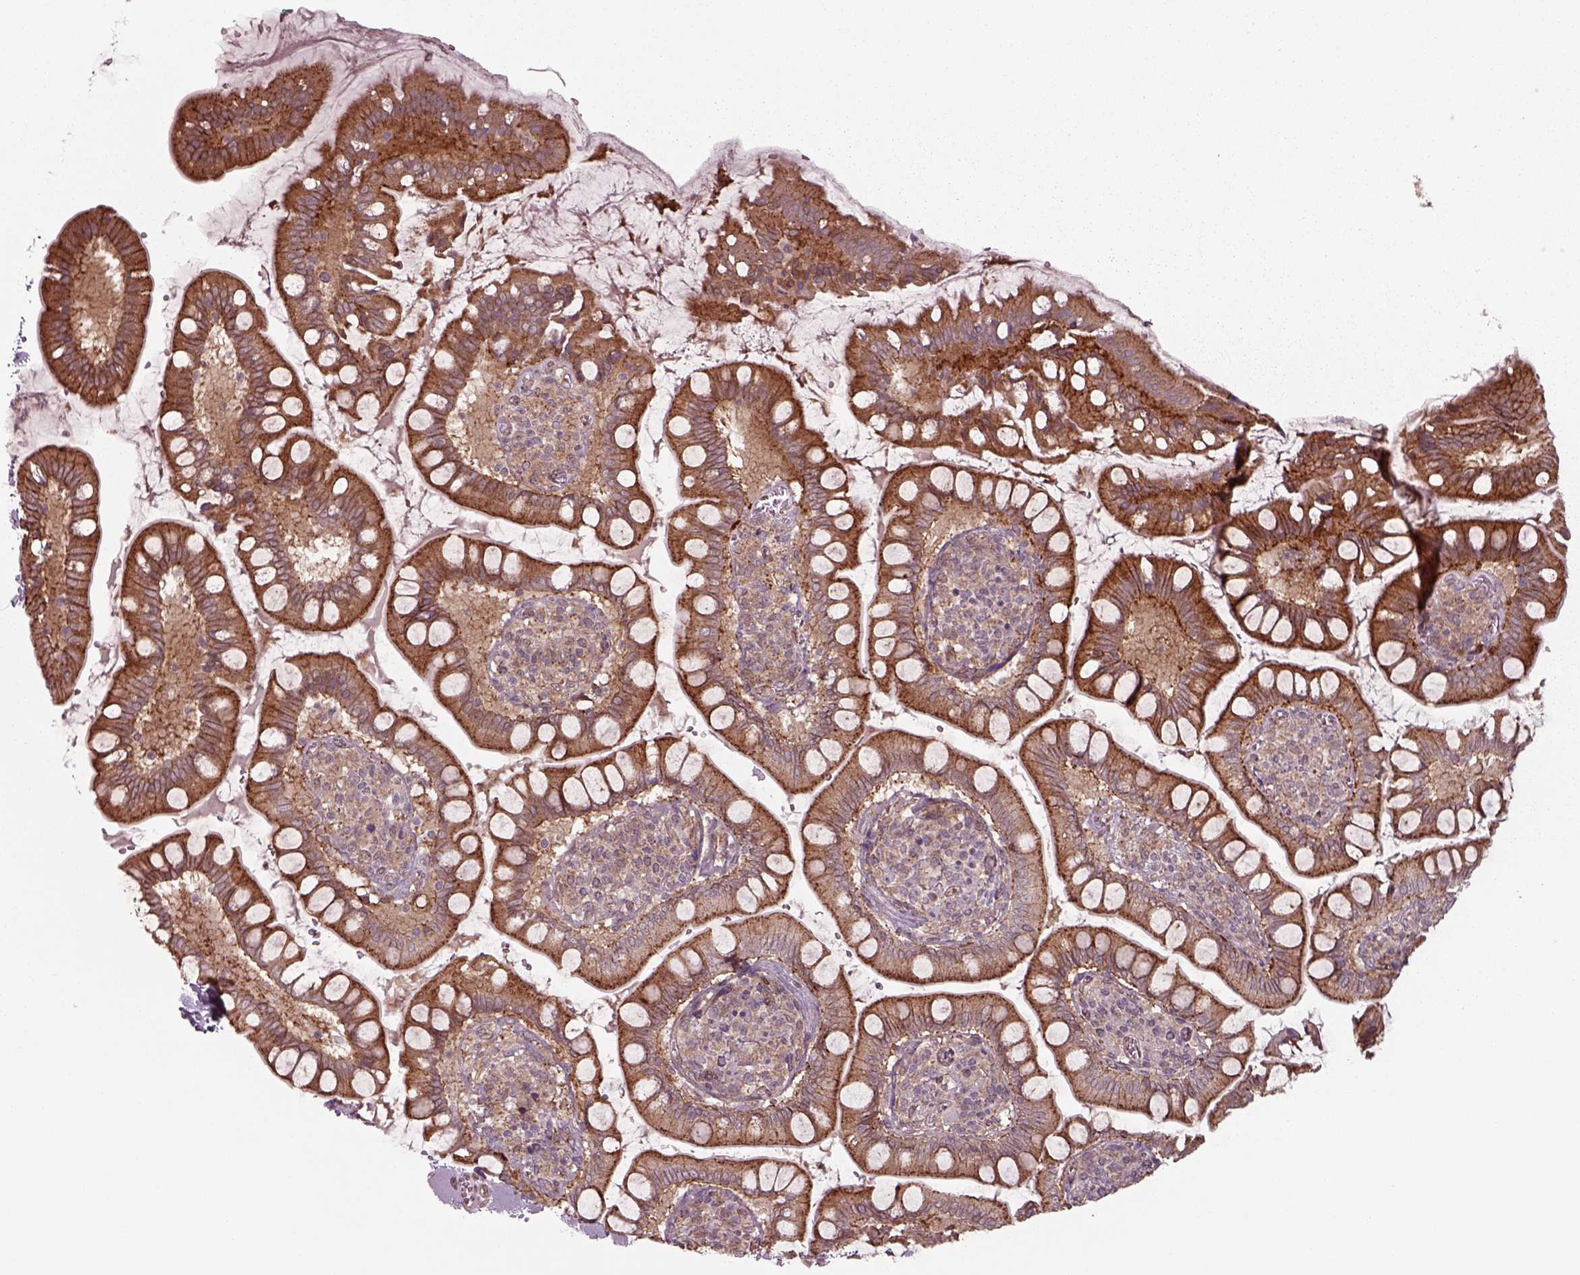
{"staining": {"intensity": "strong", "quantity": ">75%", "location": "cytoplasmic/membranous"}, "tissue": "small intestine", "cell_type": "Glandular cells", "image_type": "normal", "snomed": [{"axis": "morphology", "description": "Normal tissue, NOS"}, {"axis": "topography", "description": "Small intestine"}], "caption": "The micrograph displays immunohistochemical staining of normal small intestine. There is strong cytoplasmic/membranous staining is identified in approximately >75% of glandular cells.", "gene": "CHMP3", "patient": {"sex": "female", "age": 56}}